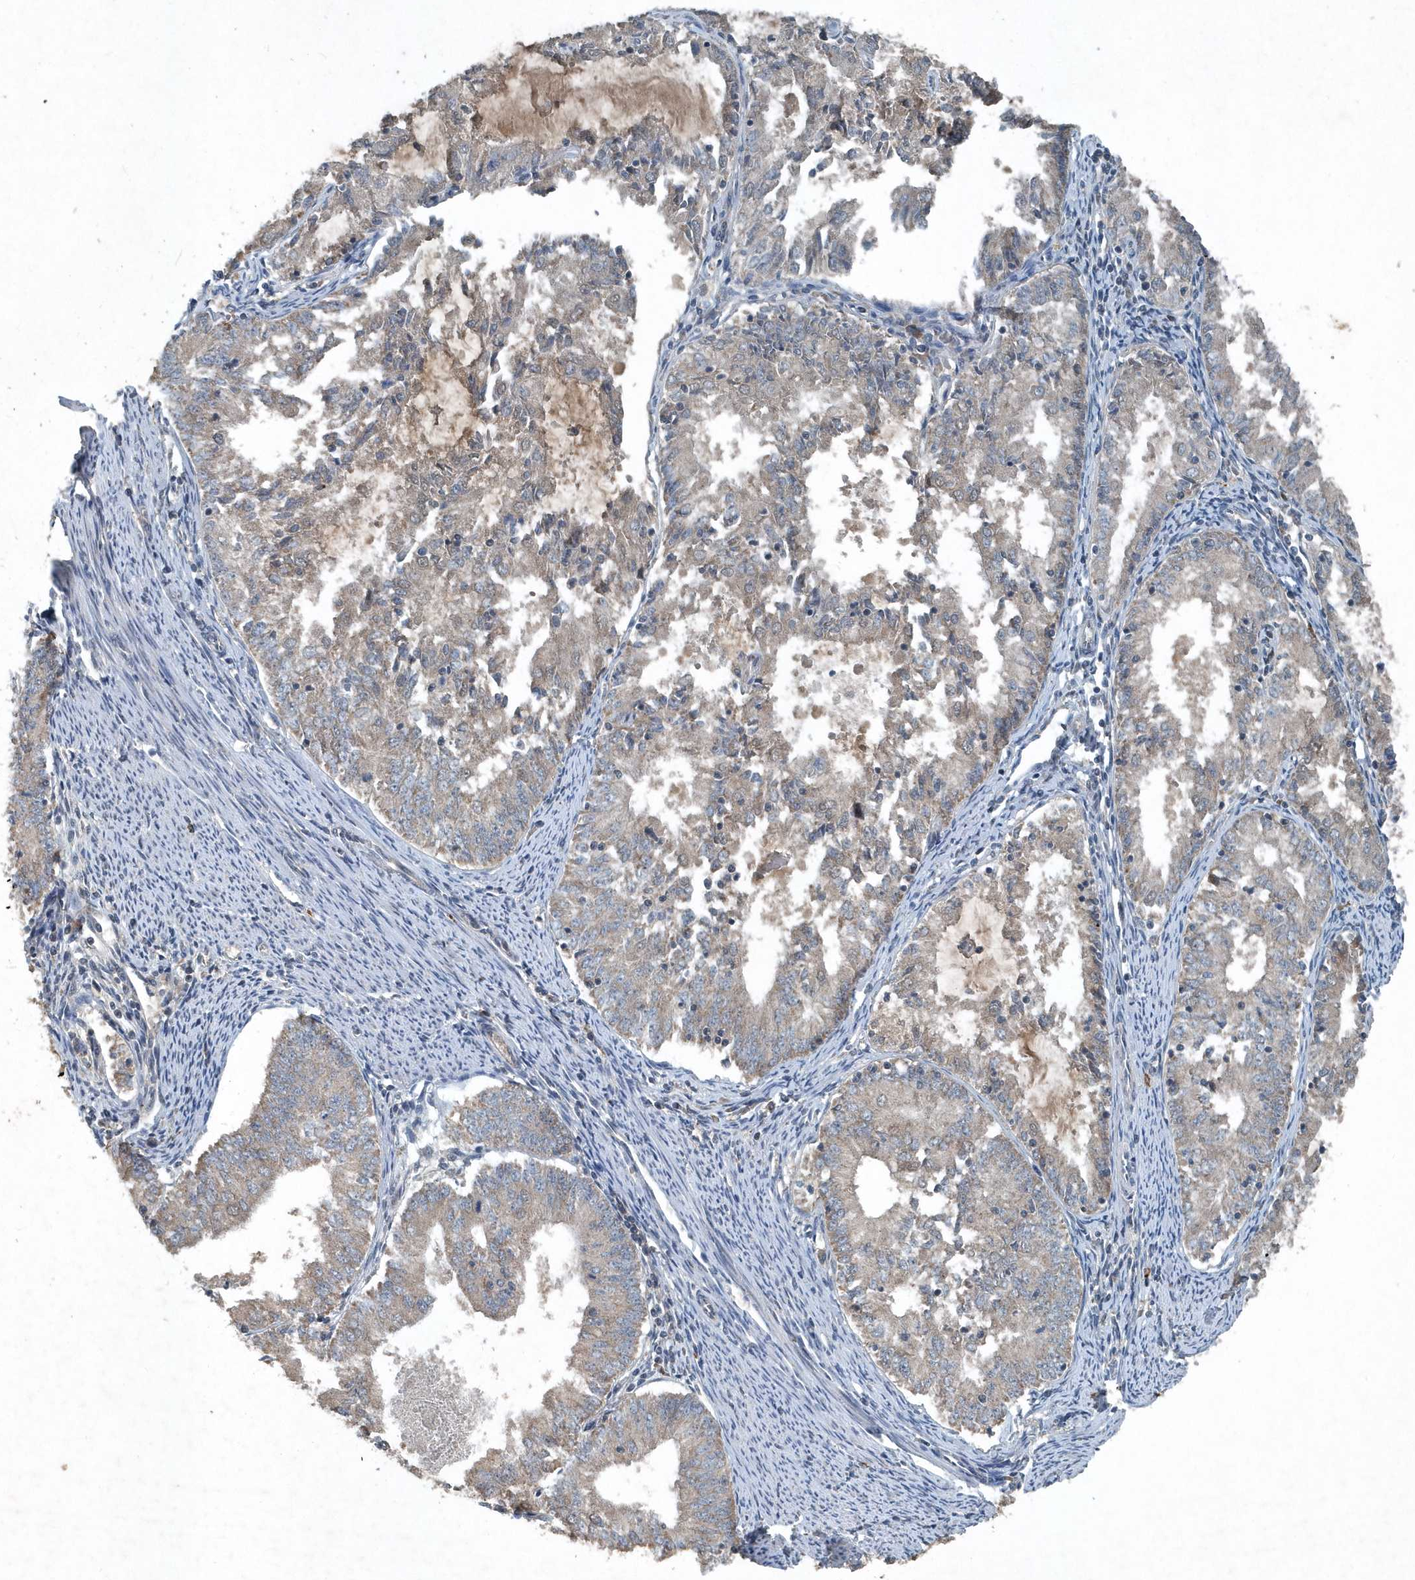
{"staining": {"intensity": "negative", "quantity": "none", "location": "none"}, "tissue": "endometrial cancer", "cell_type": "Tumor cells", "image_type": "cancer", "snomed": [{"axis": "morphology", "description": "Adenocarcinoma, NOS"}, {"axis": "topography", "description": "Endometrium"}], "caption": "Tumor cells show no significant protein positivity in endometrial adenocarcinoma.", "gene": "SCFD2", "patient": {"sex": "female", "age": 57}}